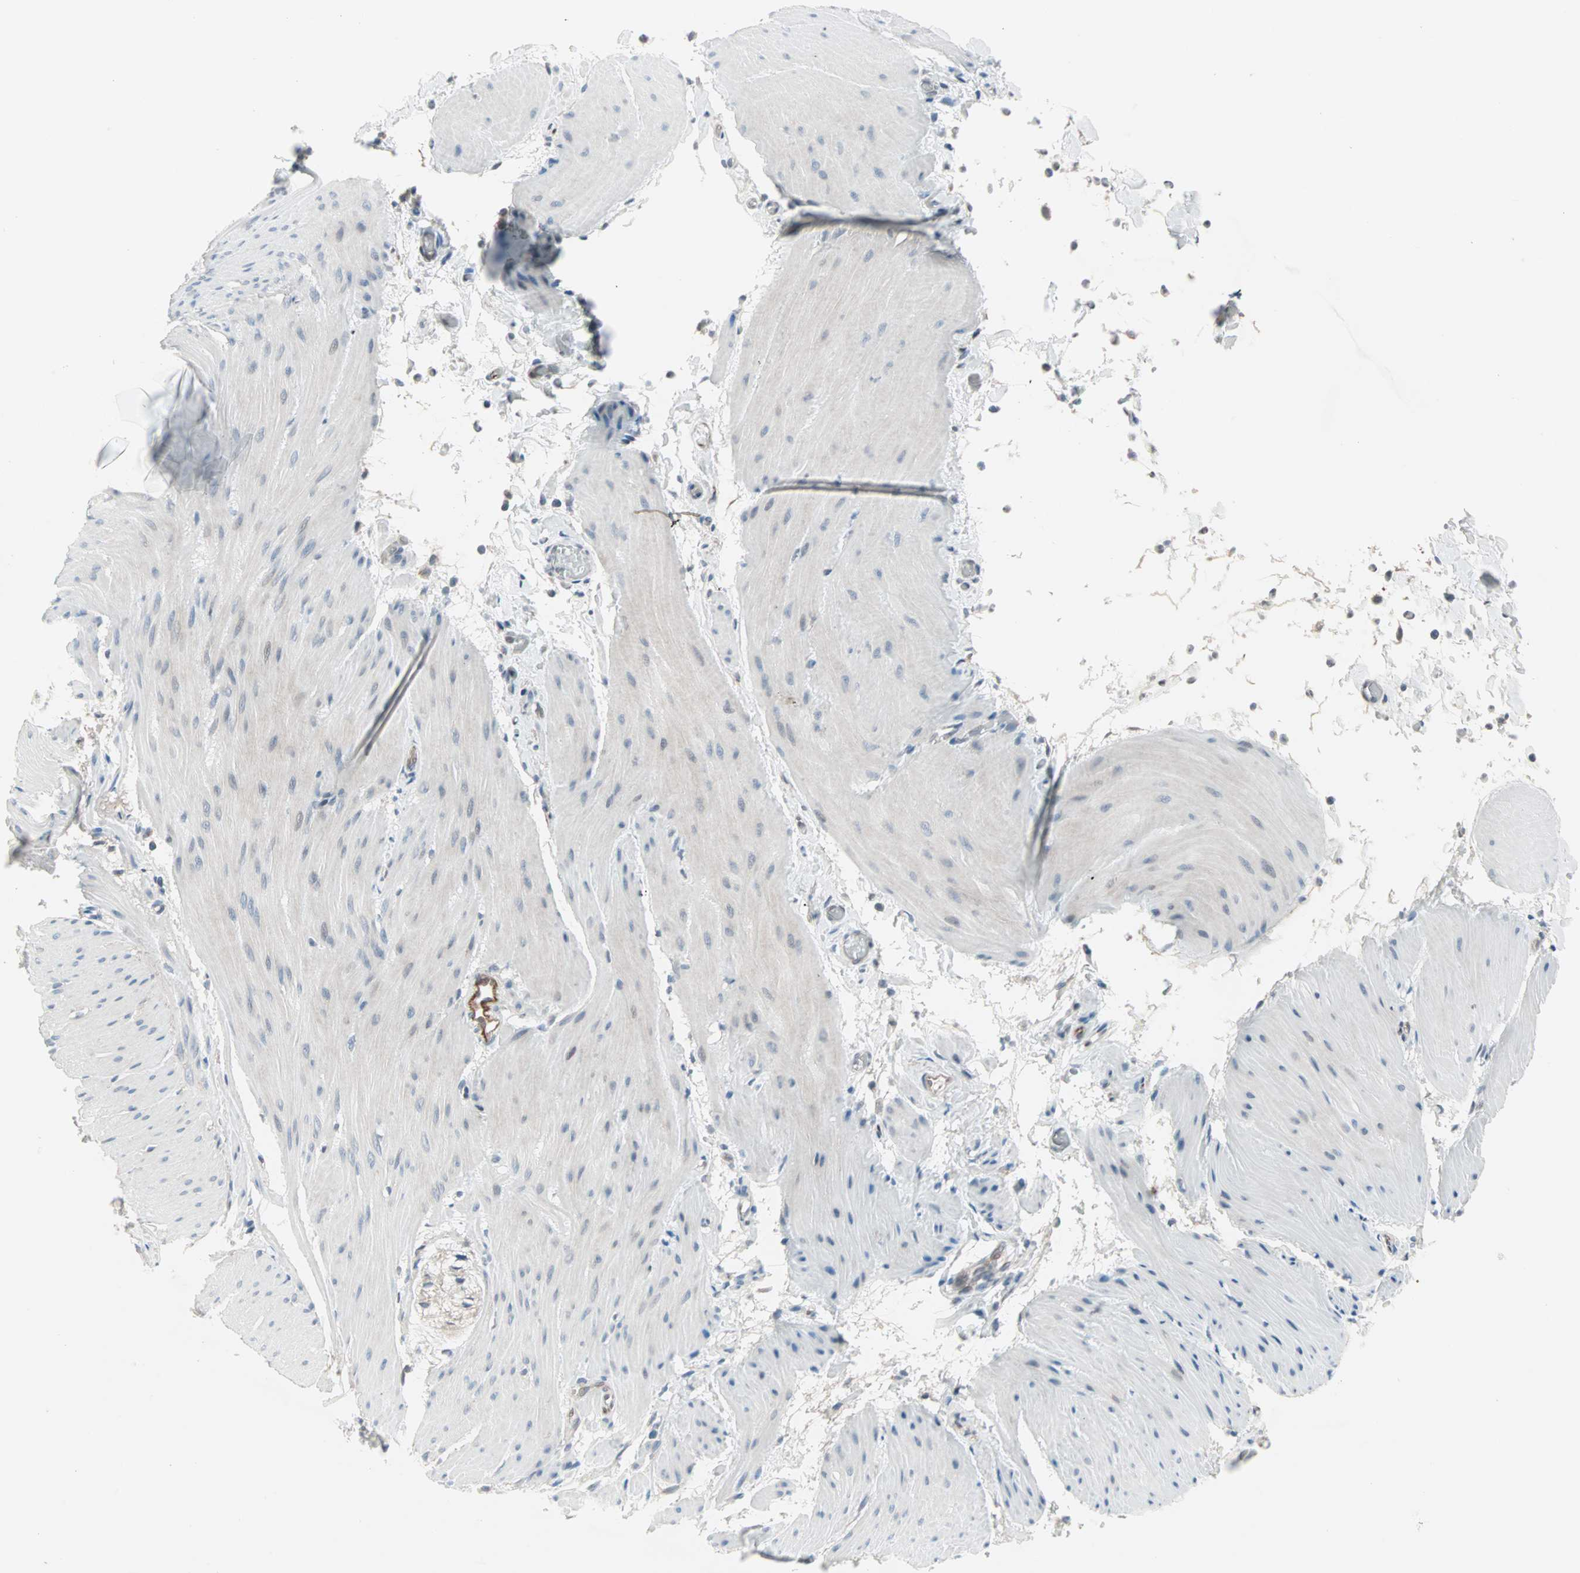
{"staining": {"intensity": "negative", "quantity": "none", "location": "none"}, "tissue": "smooth muscle", "cell_type": "Smooth muscle cells", "image_type": "normal", "snomed": [{"axis": "morphology", "description": "Normal tissue, NOS"}, {"axis": "topography", "description": "Smooth muscle"}, {"axis": "topography", "description": "Colon"}], "caption": "The IHC histopathology image has no significant expression in smooth muscle cells of smooth muscle.", "gene": "CAND2", "patient": {"sex": "male", "age": 67}}